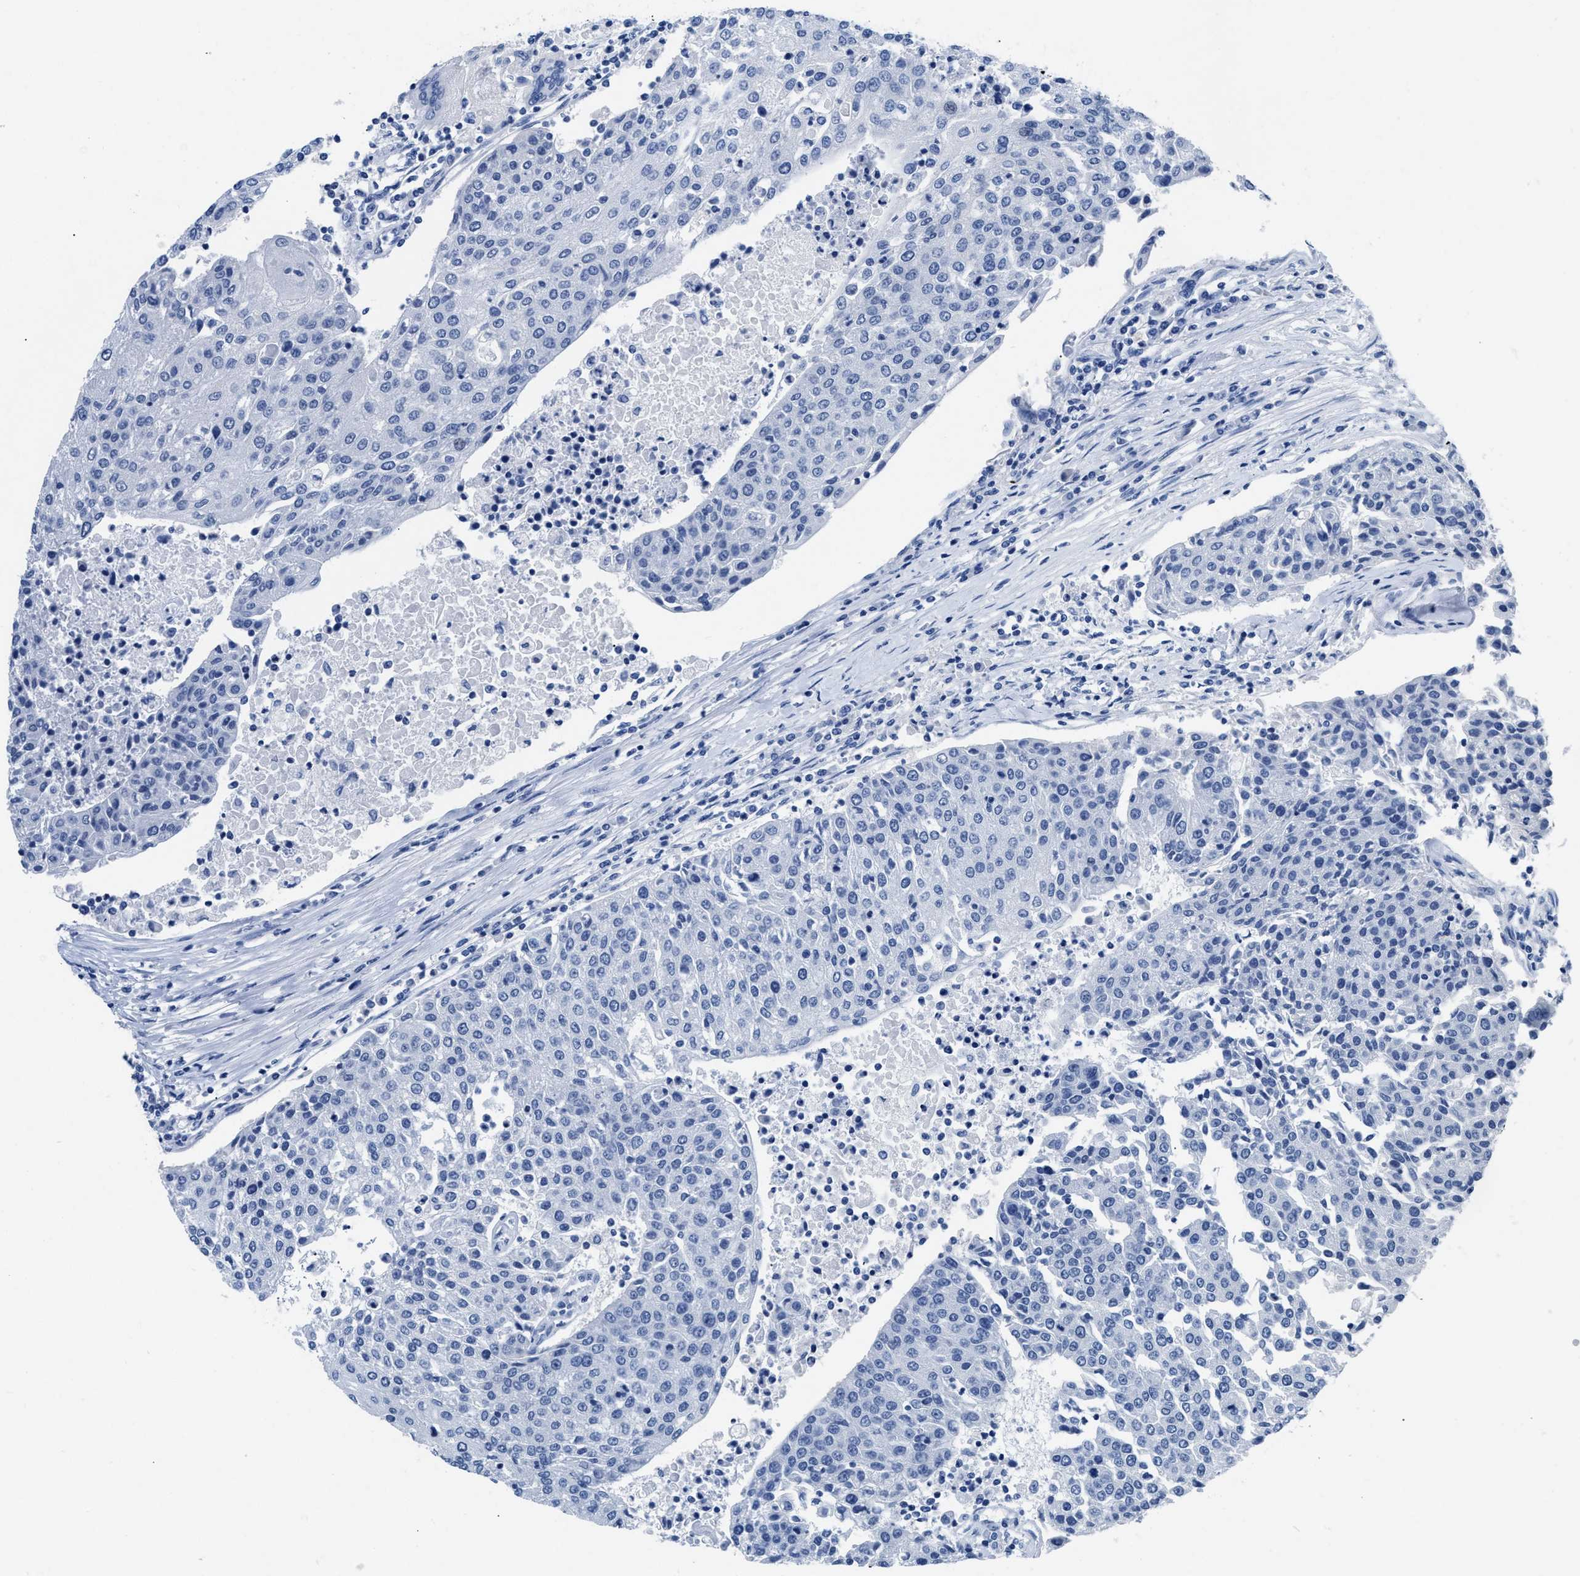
{"staining": {"intensity": "negative", "quantity": "none", "location": "none"}, "tissue": "urothelial cancer", "cell_type": "Tumor cells", "image_type": "cancer", "snomed": [{"axis": "morphology", "description": "Urothelial carcinoma, High grade"}, {"axis": "topography", "description": "Urinary bladder"}], "caption": "Tumor cells show no significant expression in urothelial carcinoma (high-grade).", "gene": "NFATC2", "patient": {"sex": "female", "age": 85}}